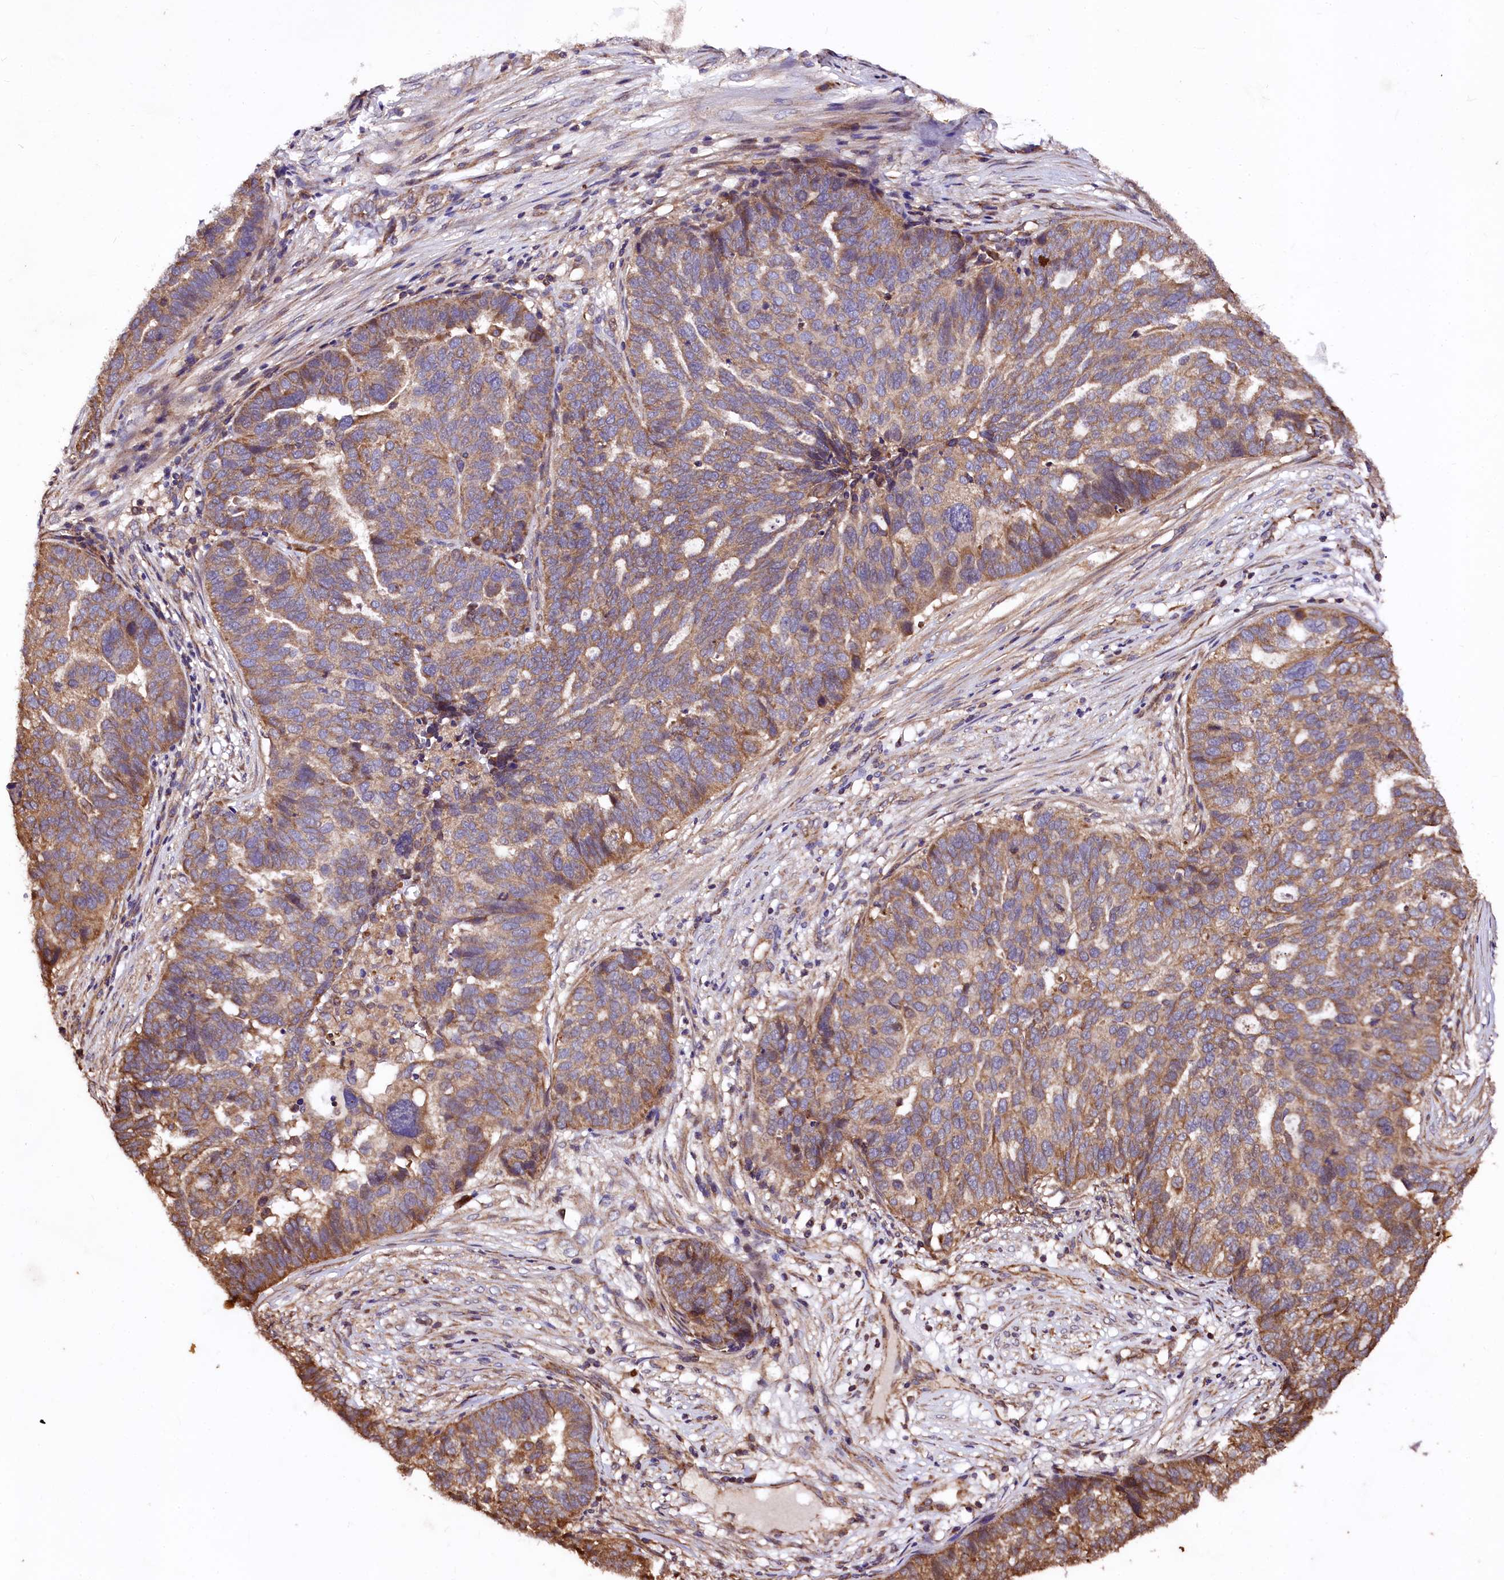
{"staining": {"intensity": "moderate", "quantity": ">75%", "location": "cytoplasmic/membranous"}, "tissue": "ovarian cancer", "cell_type": "Tumor cells", "image_type": "cancer", "snomed": [{"axis": "morphology", "description": "Cystadenocarcinoma, serous, NOS"}, {"axis": "topography", "description": "Ovary"}], "caption": "IHC (DAB) staining of human ovarian cancer (serous cystadenocarcinoma) shows moderate cytoplasmic/membranous protein staining in about >75% of tumor cells. (Brightfield microscopy of DAB IHC at high magnification).", "gene": "LRSAM1", "patient": {"sex": "female", "age": 59}}